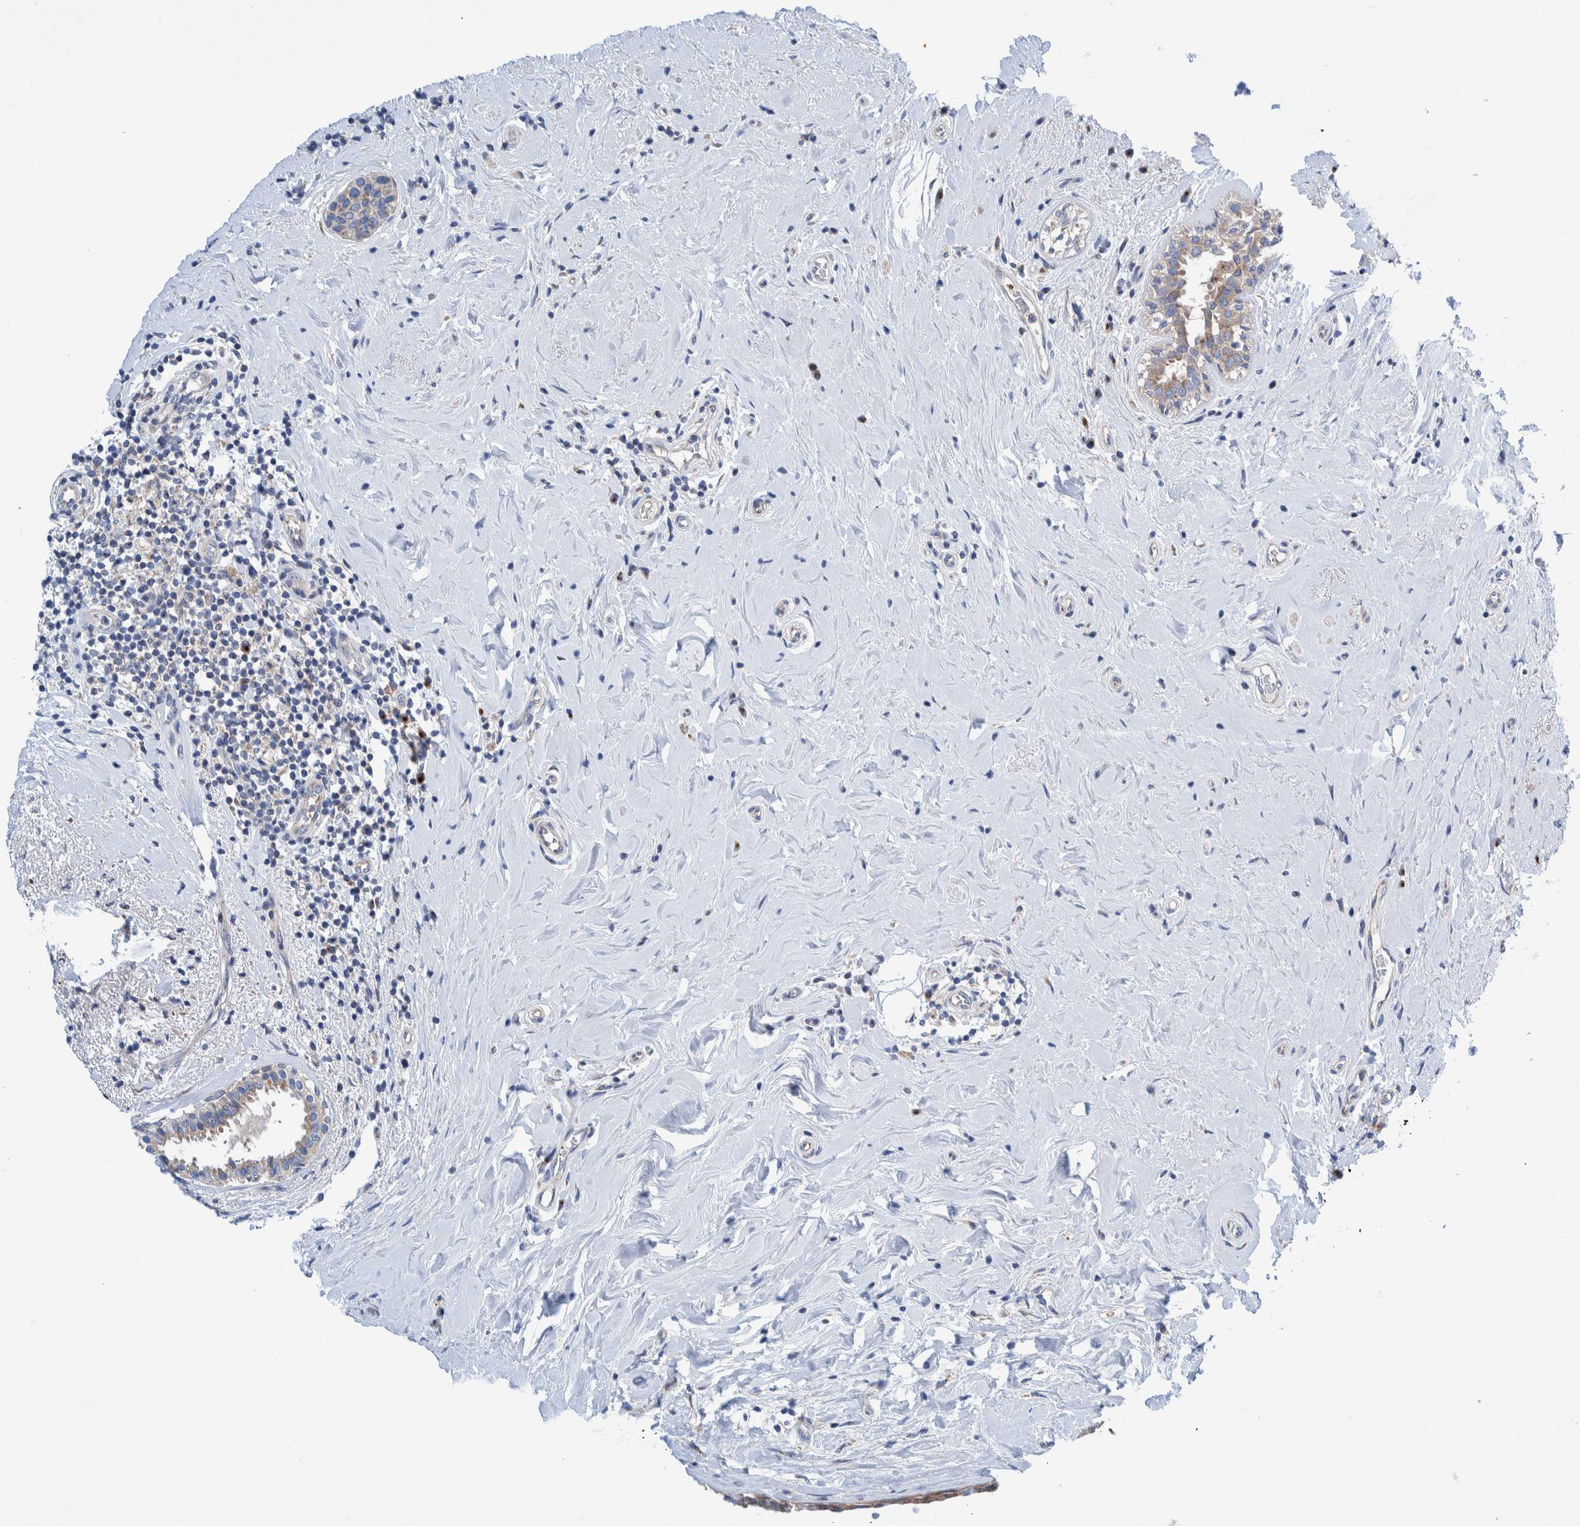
{"staining": {"intensity": "weak", "quantity": ">75%", "location": "cytoplasmic/membranous"}, "tissue": "breast cancer", "cell_type": "Tumor cells", "image_type": "cancer", "snomed": [{"axis": "morphology", "description": "Duct carcinoma"}, {"axis": "topography", "description": "Breast"}], "caption": "Breast cancer (infiltrating ductal carcinoma) tissue displays weak cytoplasmic/membranous expression in about >75% of tumor cells, visualized by immunohistochemistry. (Stains: DAB (3,3'-diaminobenzidine) in brown, nuclei in blue, Microscopy: brightfield microscopy at high magnification).", "gene": "TRIM58", "patient": {"sex": "female", "age": 55}}